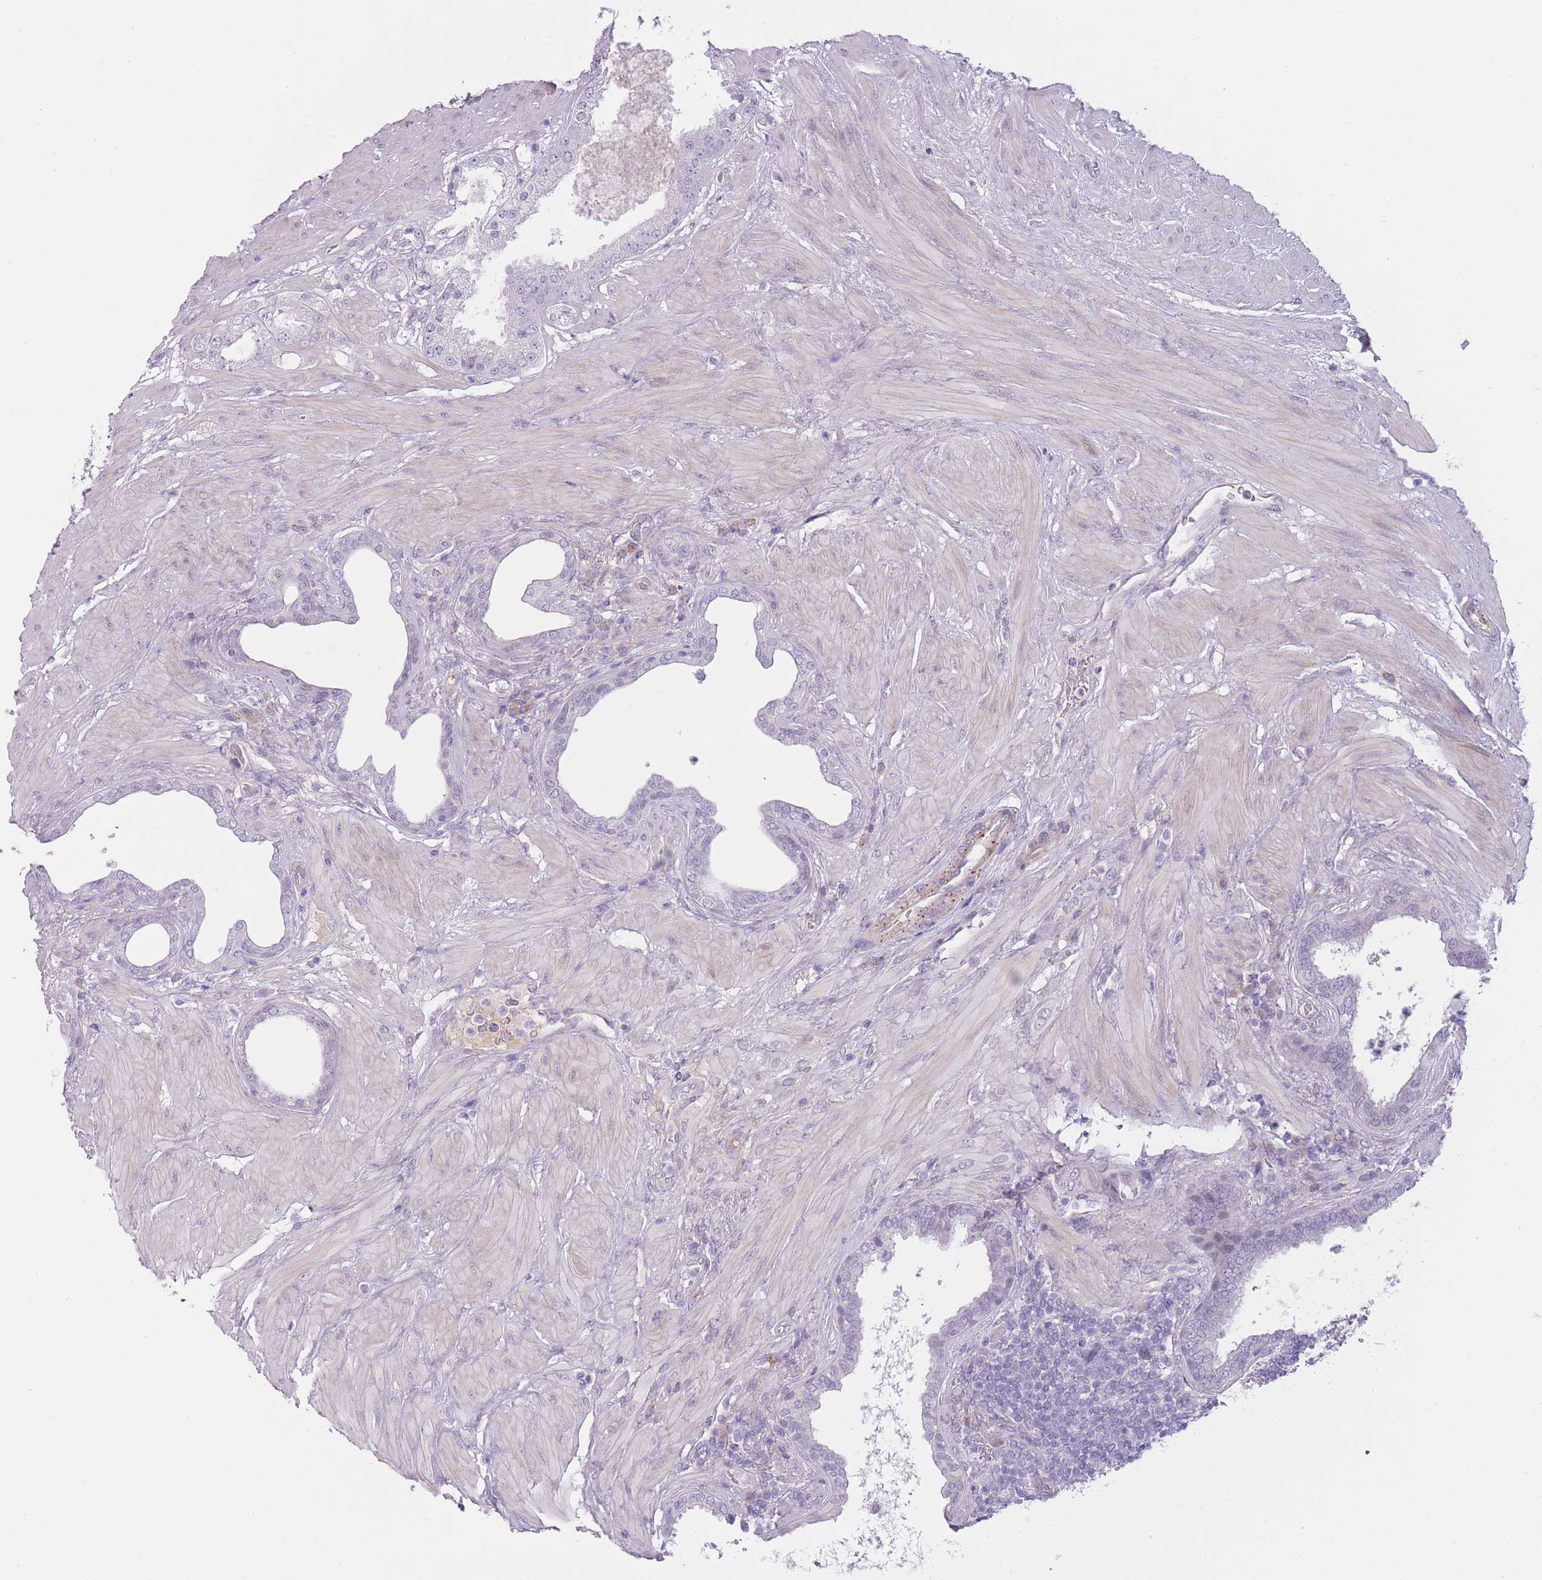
{"staining": {"intensity": "negative", "quantity": "none", "location": "none"}, "tissue": "prostate cancer", "cell_type": "Tumor cells", "image_type": "cancer", "snomed": [{"axis": "morphology", "description": "Adenocarcinoma, High grade"}, {"axis": "topography", "description": "Prostate"}], "caption": "The IHC histopathology image has no significant staining in tumor cells of adenocarcinoma (high-grade) (prostate) tissue.", "gene": "PGRMC2", "patient": {"sex": "male", "age": 68}}